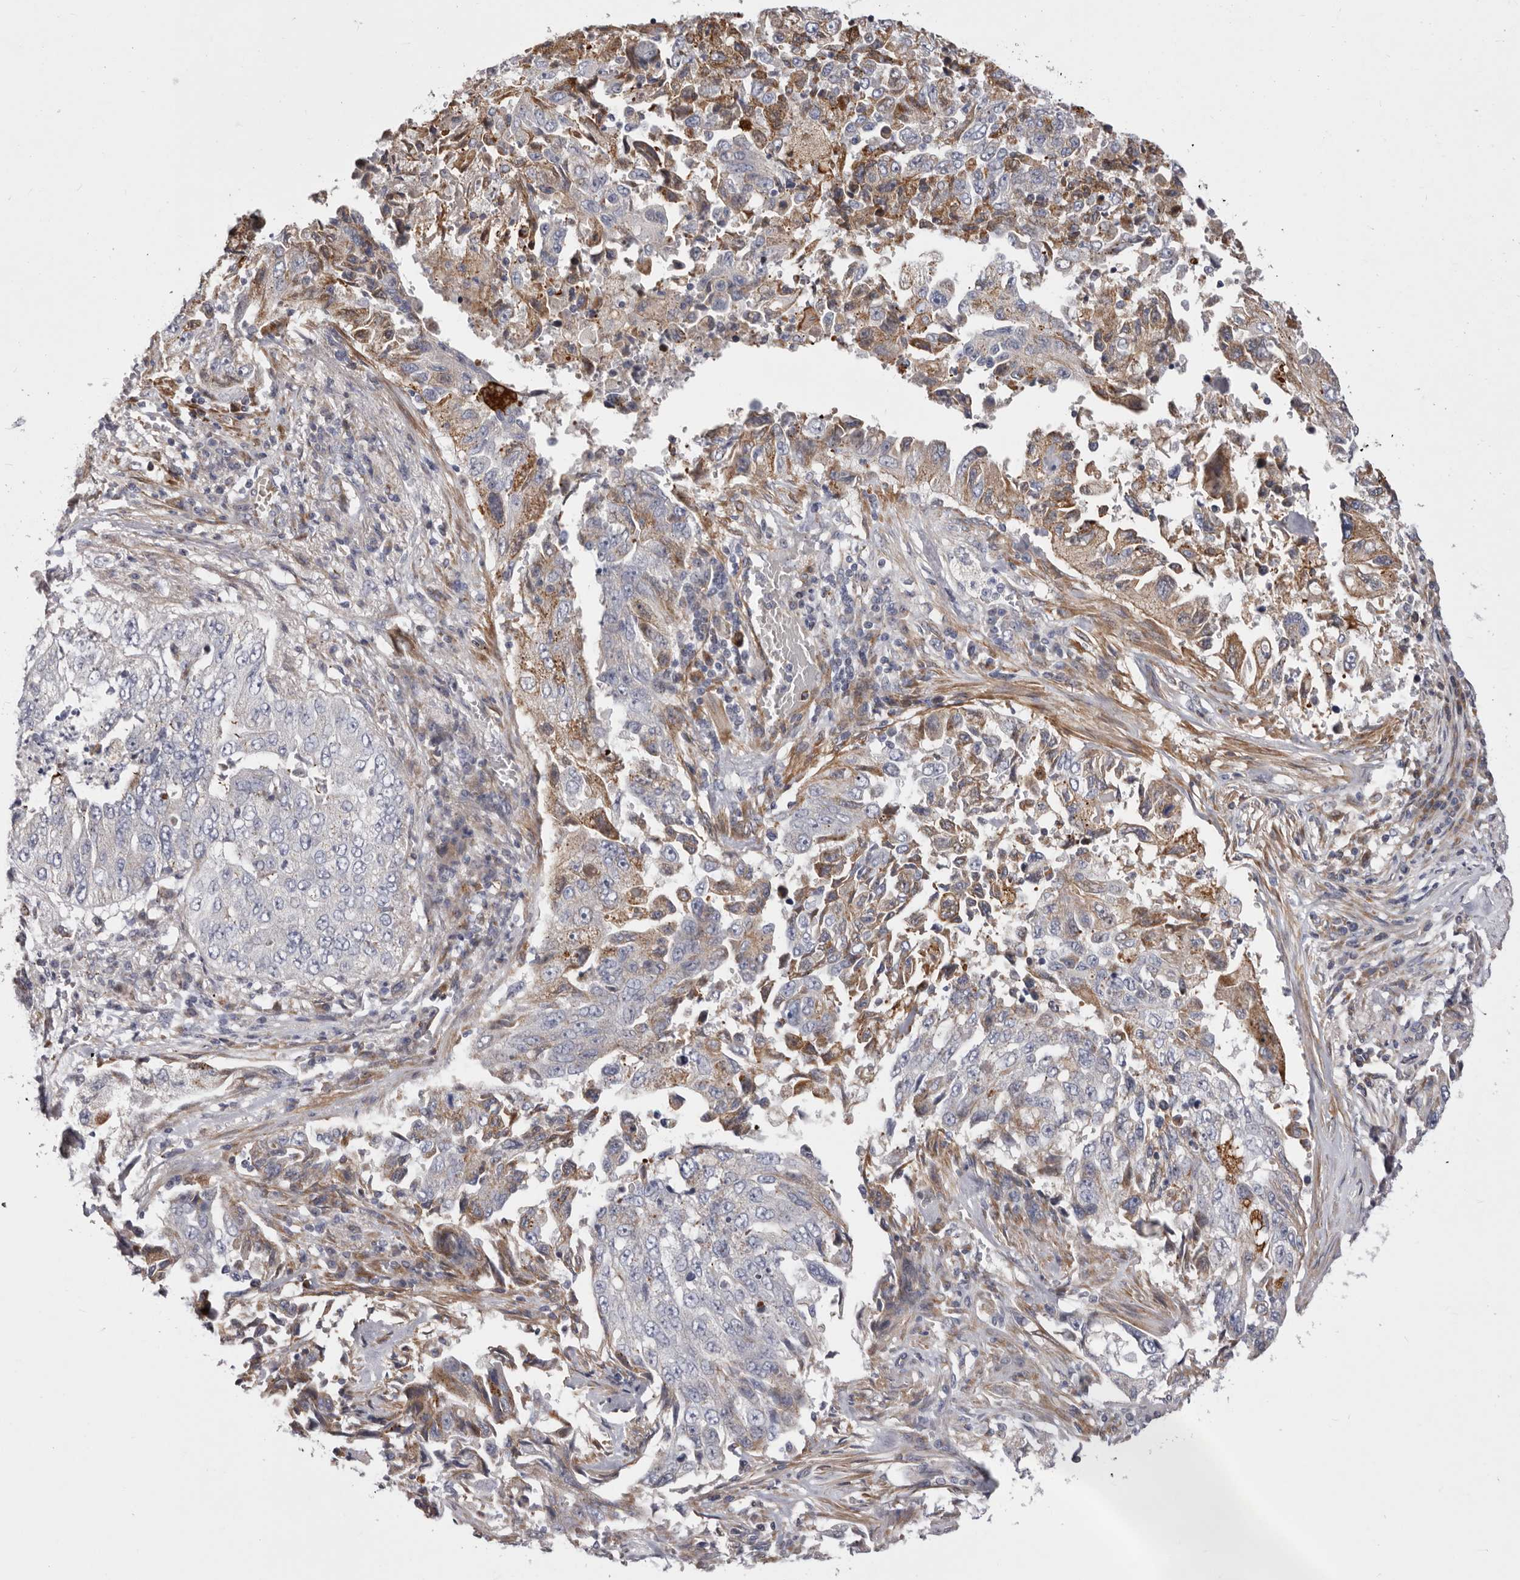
{"staining": {"intensity": "moderate", "quantity": "<25%", "location": "cytoplasmic/membranous"}, "tissue": "lung cancer", "cell_type": "Tumor cells", "image_type": "cancer", "snomed": [{"axis": "morphology", "description": "Adenocarcinoma, NOS"}, {"axis": "topography", "description": "Lung"}], "caption": "Protein analysis of lung cancer (adenocarcinoma) tissue shows moderate cytoplasmic/membranous positivity in about <25% of tumor cells.", "gene": "NUBPL", "patient": {"sex": "female", "age": 51}}